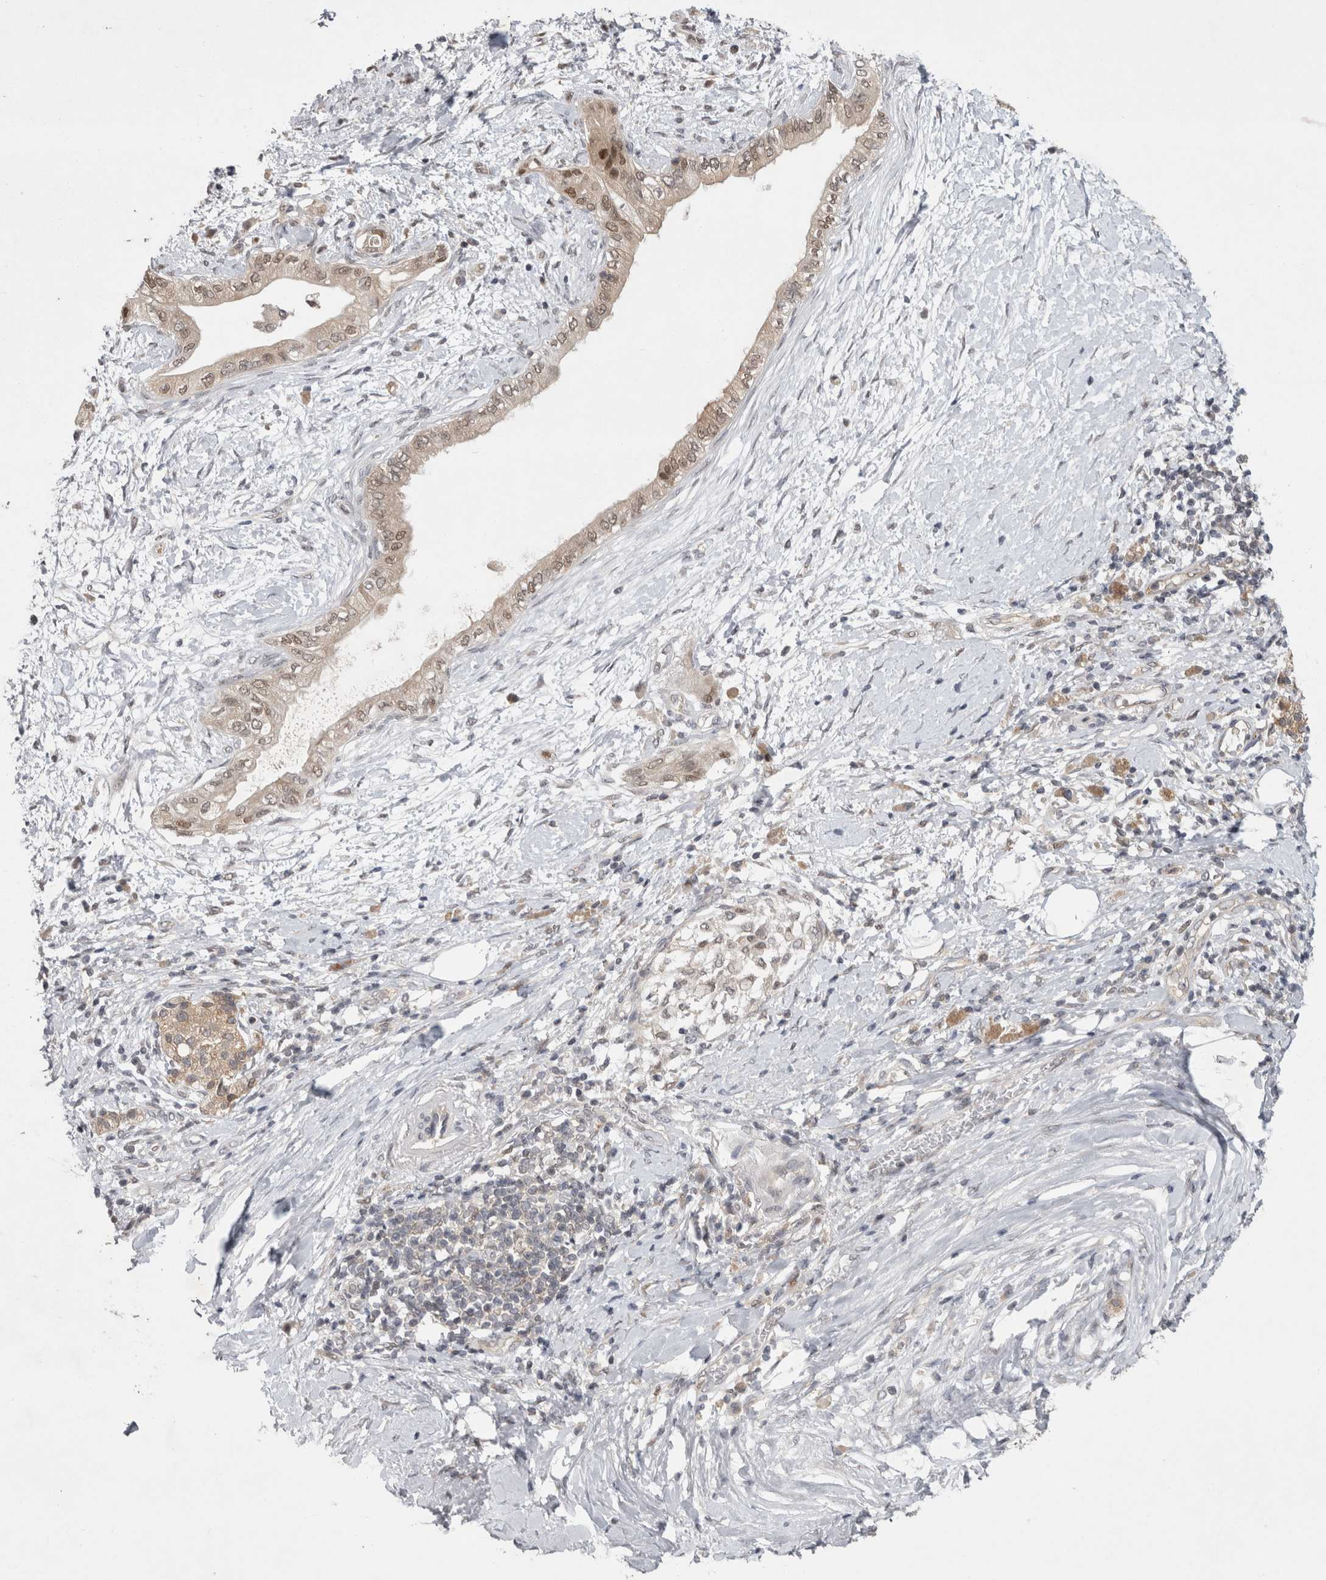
{"staining": {"intensity": "weak", "quantity": ">75%", "location": "nuclear"}, "tissue": "pancreatic cancer", "cell_type": "Tumor cells", "image_type": "cancer", "snomed": [{"axis": "morphology", "description": "Normal tissue, NOS"}, {"axis": "morphology", "description": "Adenocarcinoma, NOS"}, {"axis": "topography", "description": "Pancreas"}, {"axis": "topography", "description": "Duodenum"}], "caption": "Immunohistochemical staining of pancreatic adenocarcinoma displays weak nuclear protein positivity in approximately >75% of tumor cells.", "gene": "PSMB2", "patient": {"sex": "female", "age": 60}}